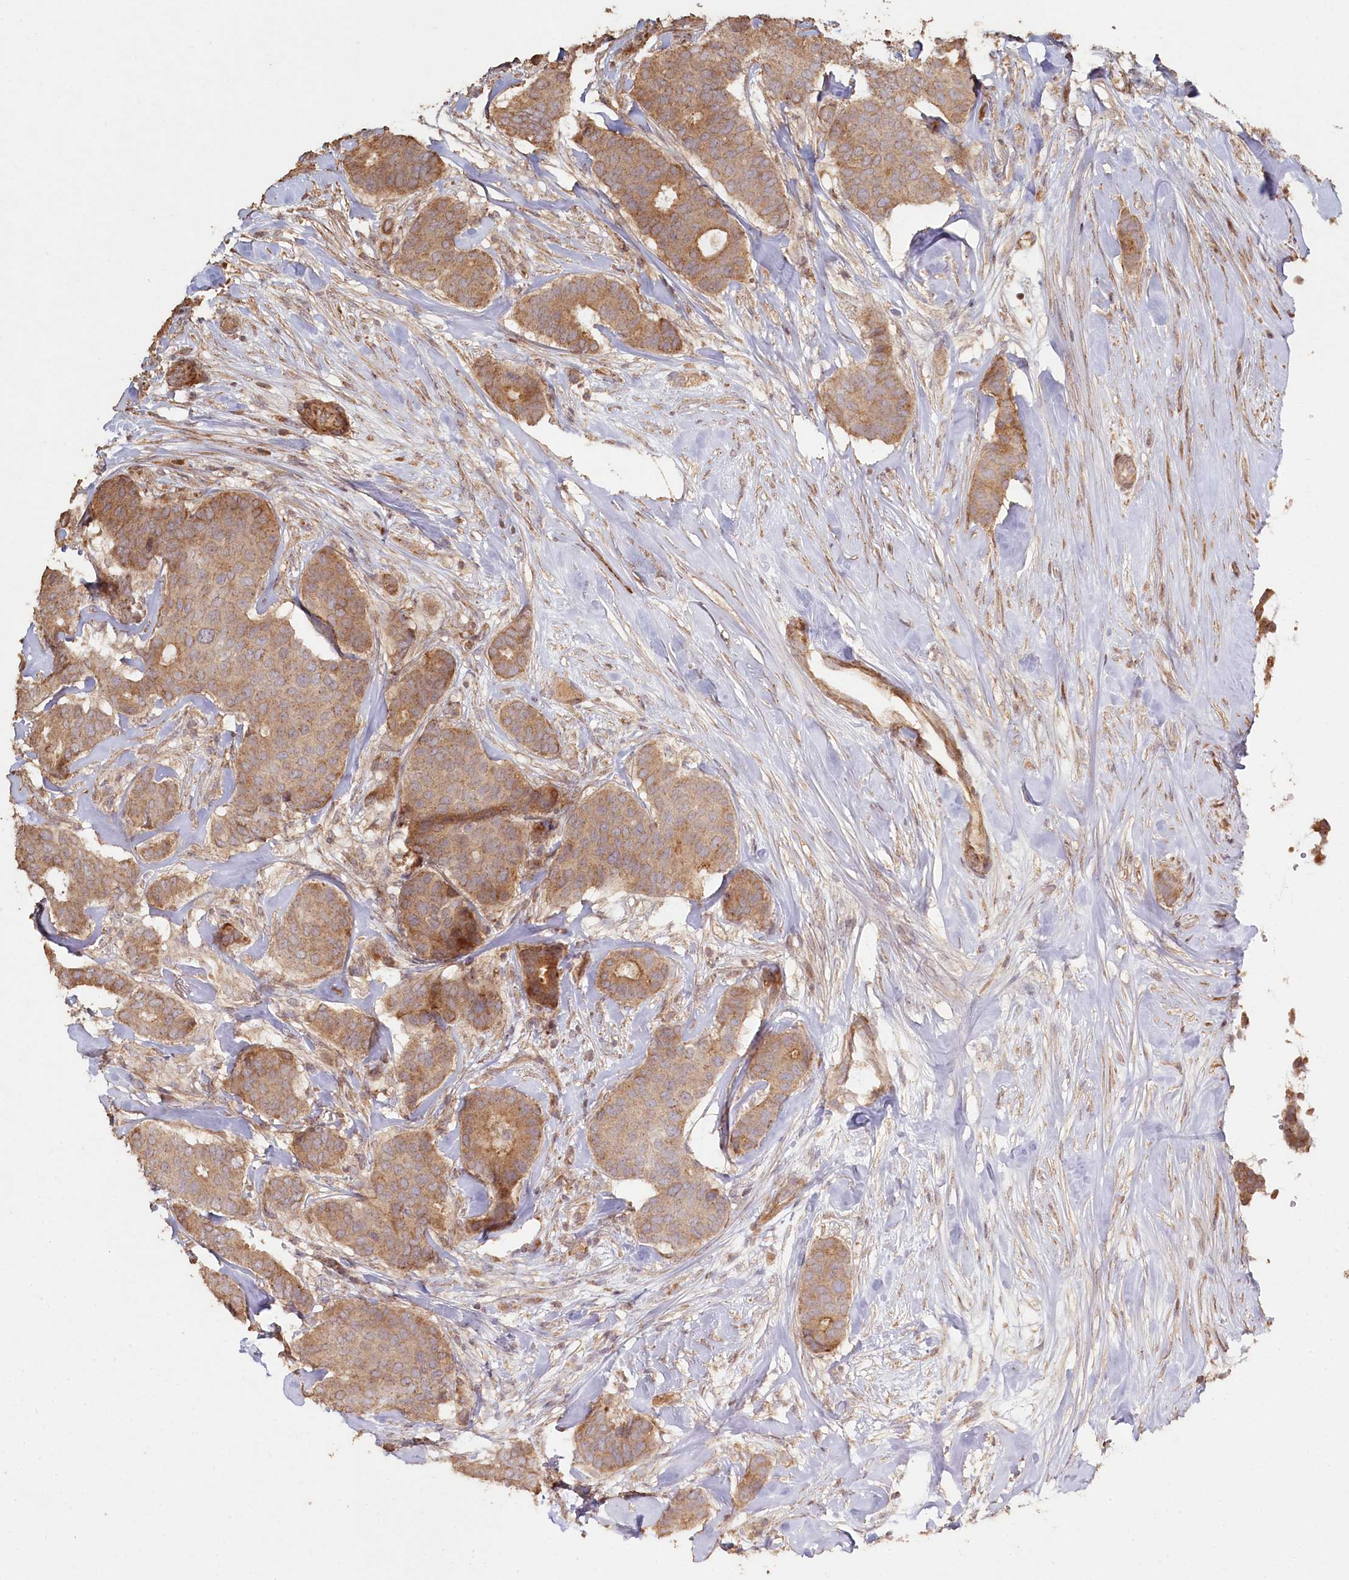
{"staining": {"intensity": "moderate", "quantity": ">75%", "location": "cytoplasmic/membranous"}, "tissue": "breast cancer", "cell_type": "Tumor cells", "image_type": "cancer", "snomed": [{"axis": "morphology", "description": "Duct carcinoma"}, {"axis": "topography", "description": "Breast"}], "caption": "The photomicrograph shows staining of breast cancer, revealing moderate cytoplasmic/membranous protein expression (brown color) within tumor cells.", "gene": "HAL", "patient": {"sex": "female", "age": 75}}